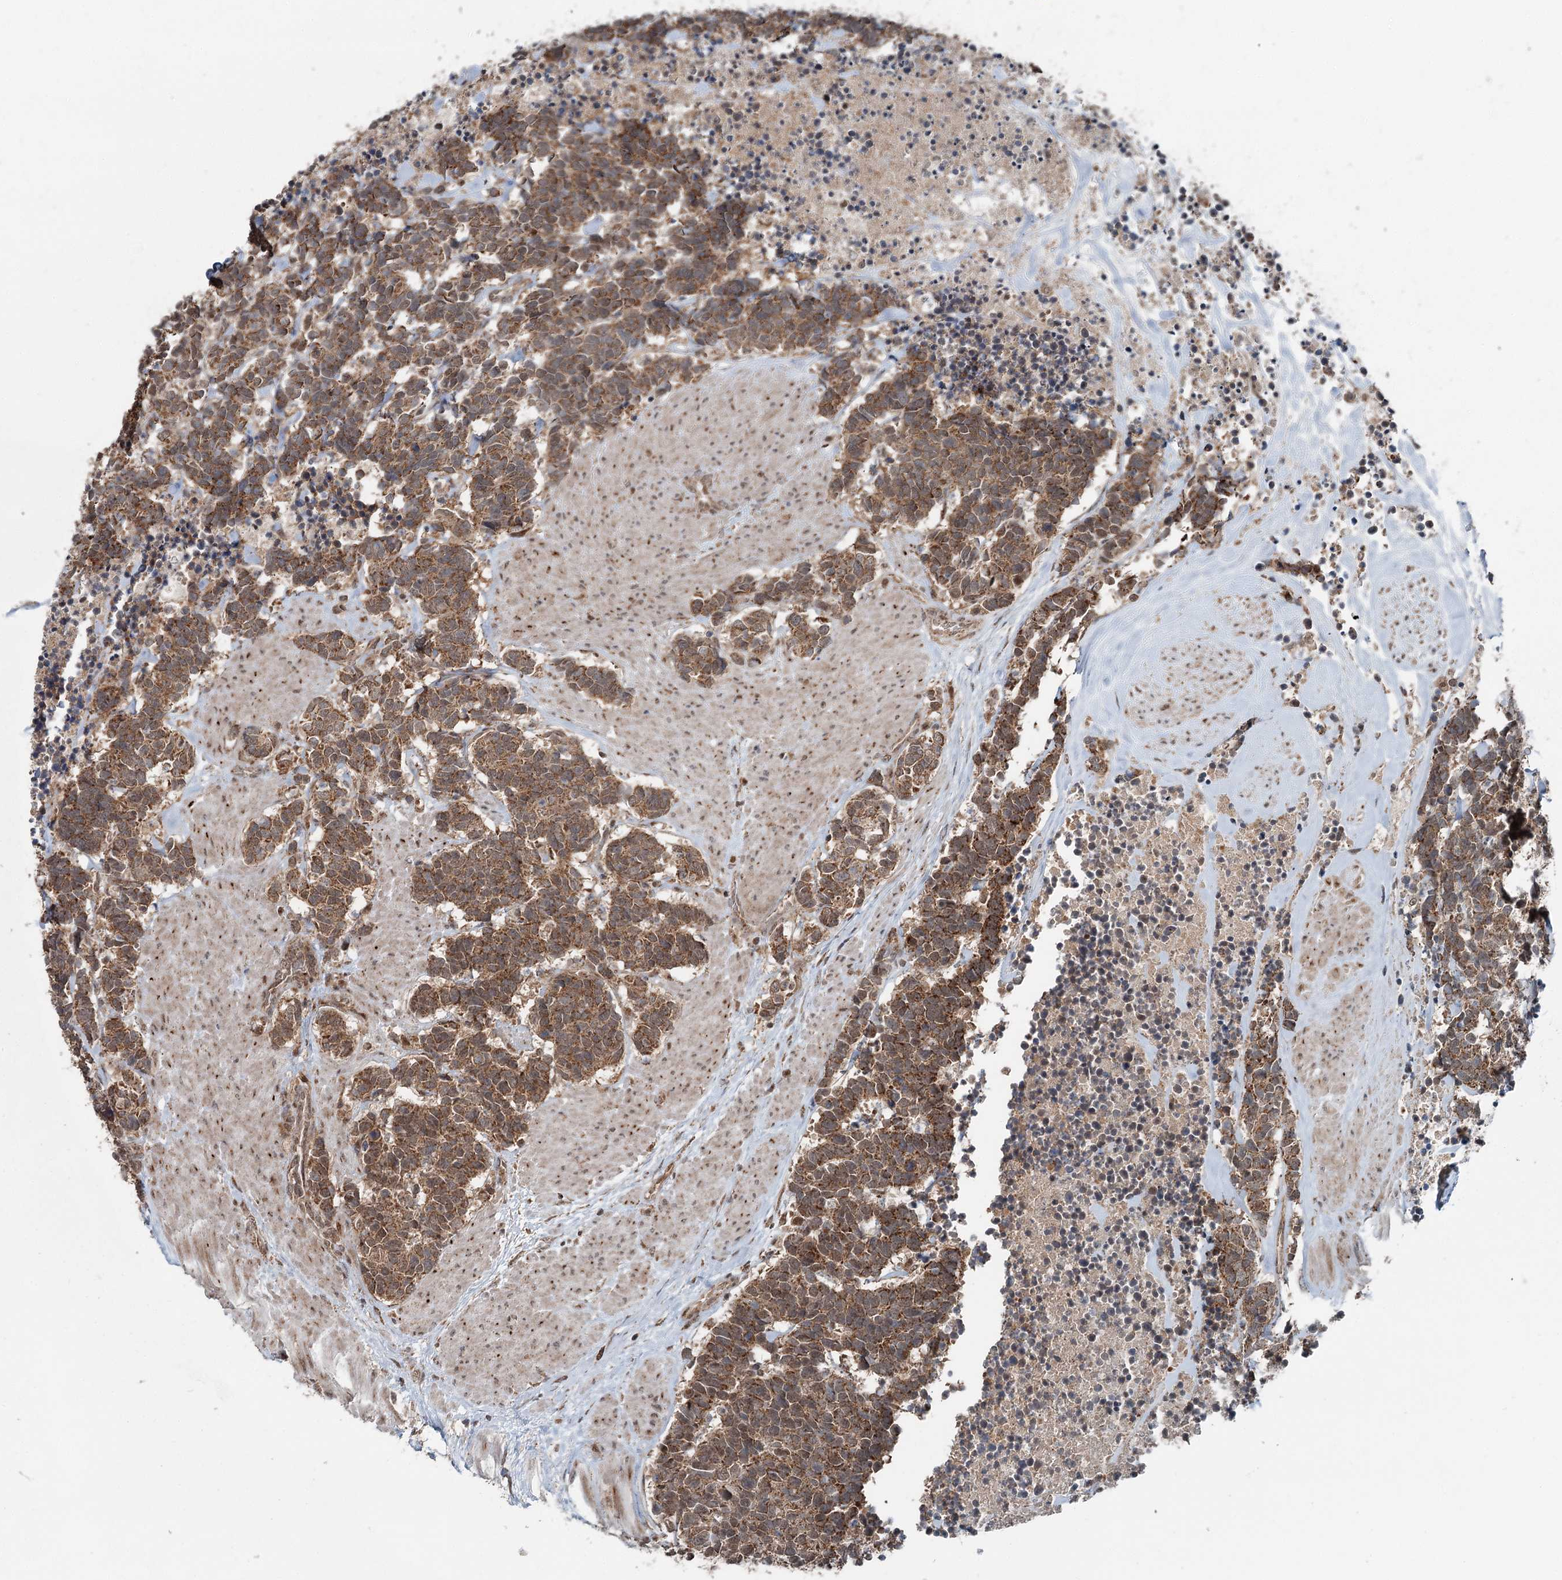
{"staining": {"intensity": "moderate", "quantity": ">75%", "location": "cytoplasmic/membranous"}, "tissue": "carcinoid", "cell_type": "Tumor cells", "image_type": "cancer", "snomed": [{"axis": "morphology", "description": "Carcinoma, NOS"}, {"axis": "morphology", "description": "Carcinoid, malignant, NOS"}, {"axis": "topography", "description": "Urinary bladder"}], "caption": "Immunohistochemistry (DAB (3,3'-diaminobenzidine)) staining of carcinoma displays moderate cytoplasmic/membranous protein staining in about >75% of tumor cells.", "gene": "WAPL", "patient": {"sex": "male", "age": 57}}